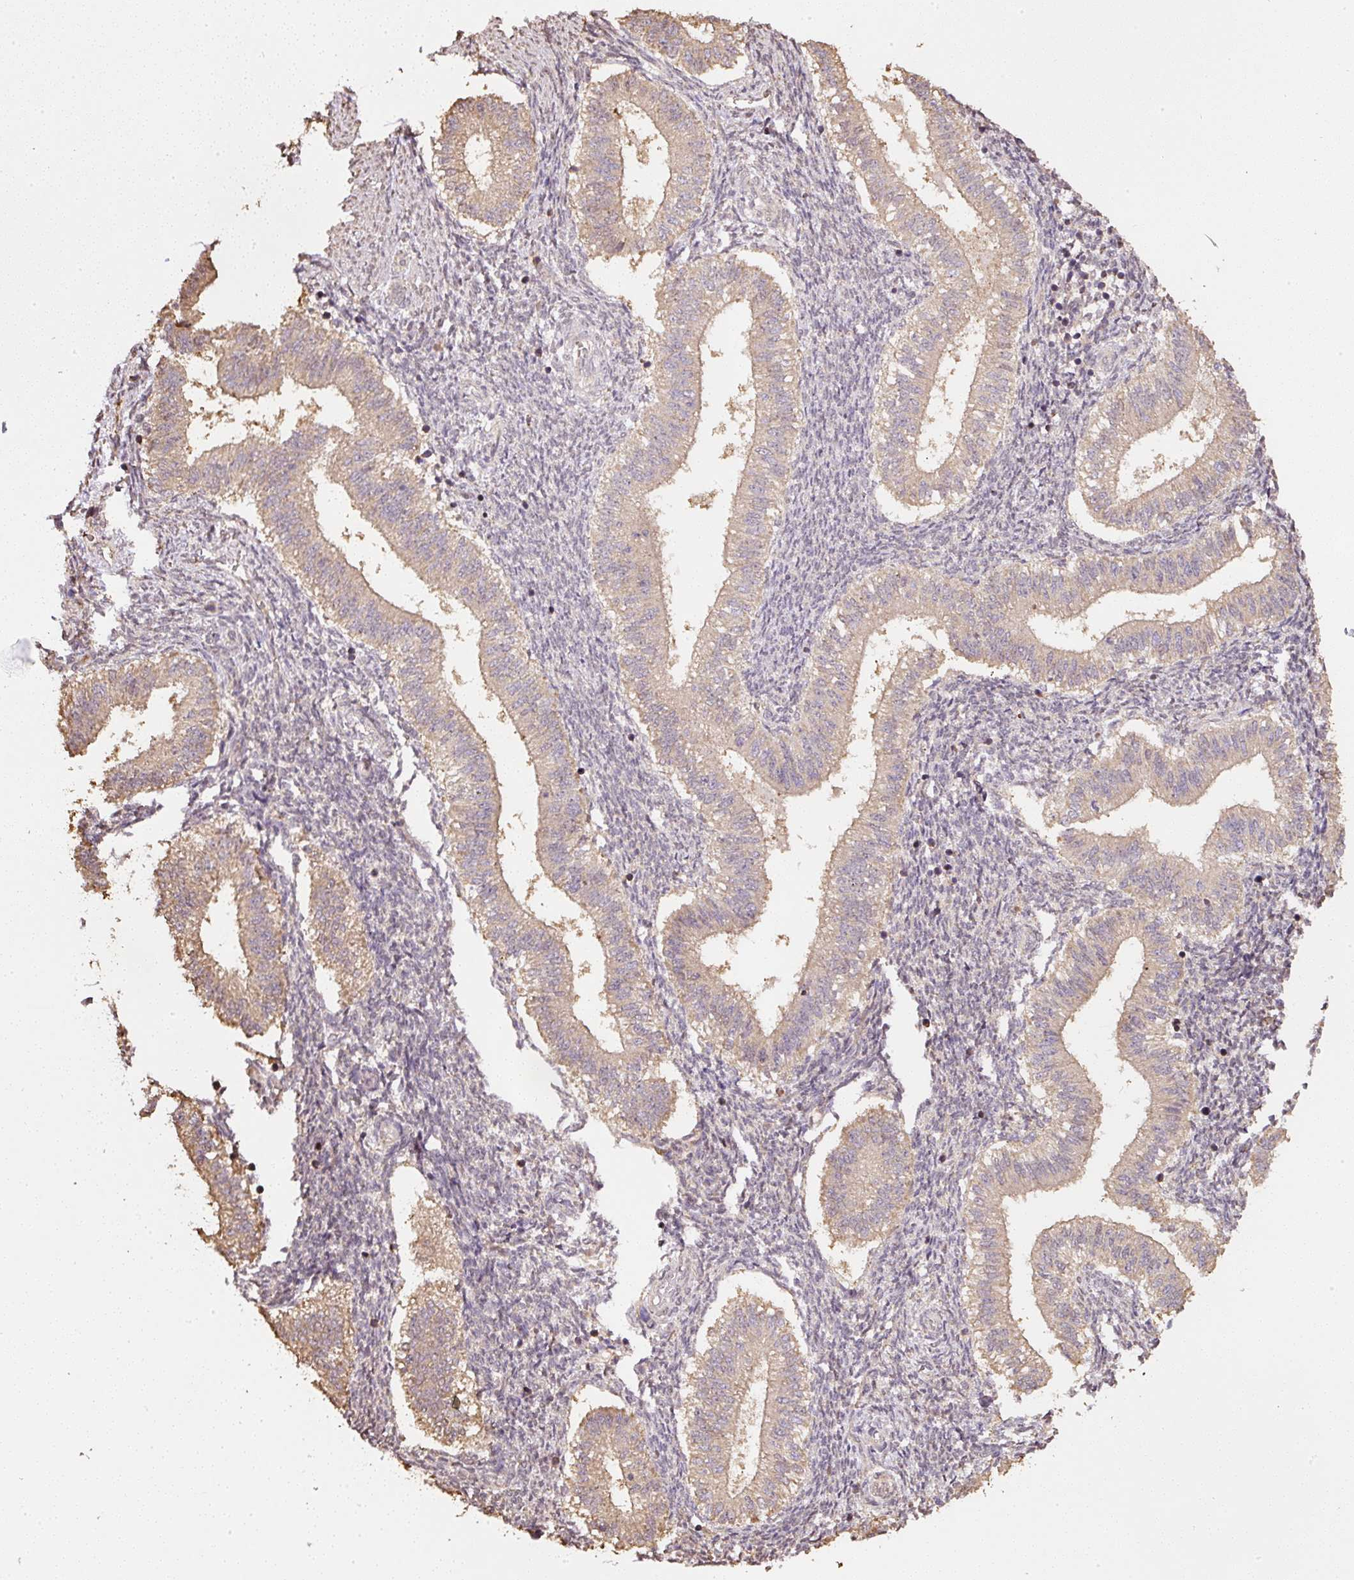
{"staining": {"intensity": "weak", "quantity": "25%-75%", "location": "nuclear"}, "tissue": "endometrium", "cell_type": "Cells in endometrial stroma", "image_type": "normal", "snomed": [{"axis": "morphology", "description": "Normal tissue, NOS"}, {"axis": "topography", "description": "Endometrium"}], "caption": "This photomicrograph shows immunohistochemistry staining of benign human endometrium, with low weak nuclear positivity in approximately 25%-75% of cells in endometrial stroma.", "gene": "TMEM170B", "patient": {"sex": "female", "age": 25}}